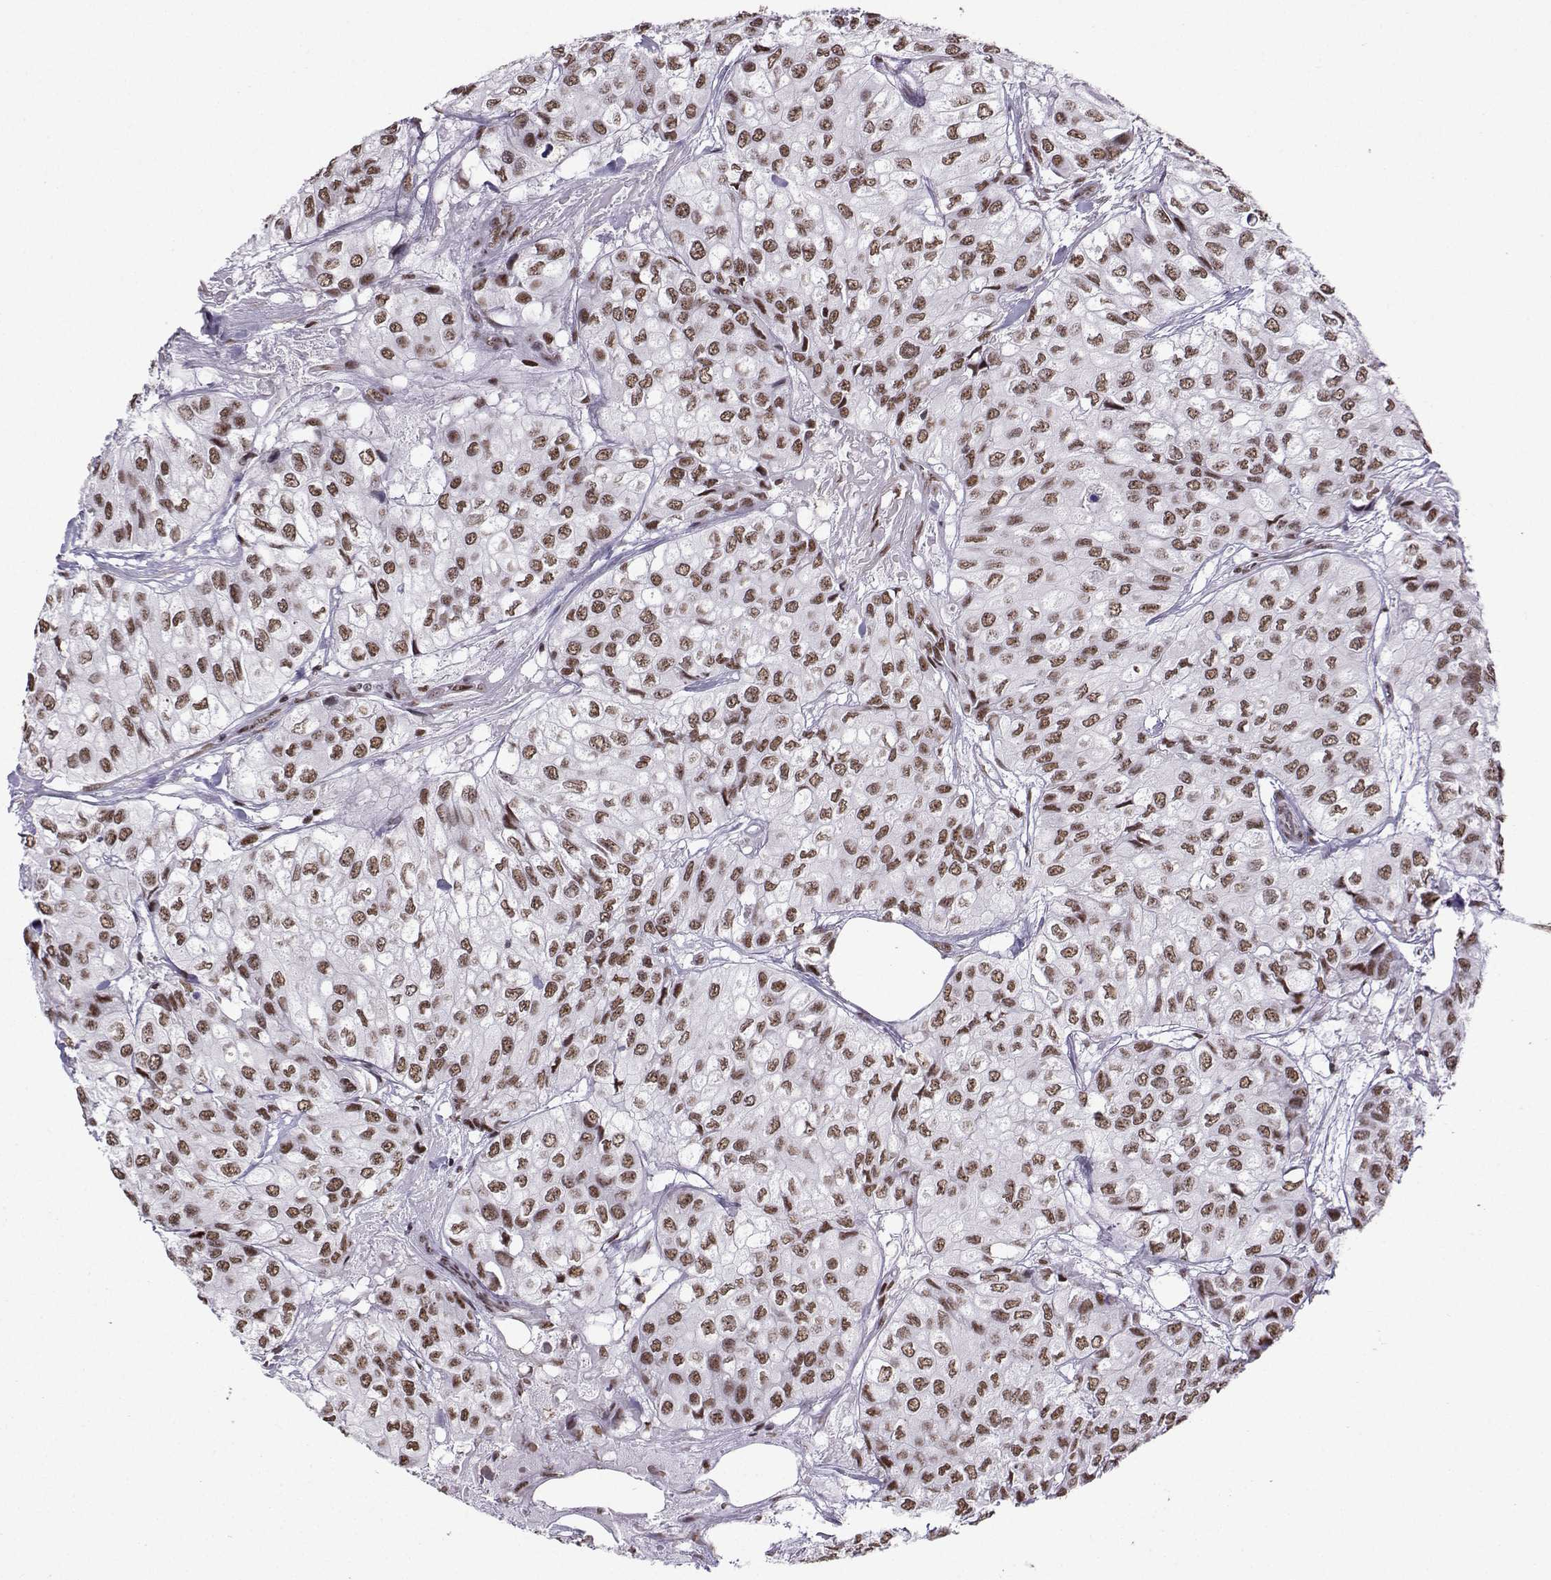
{"staining": {"intensity": "moderate", "quantity": ">75%", "location": "nuclear"}, "tissue": "urothelial cancer", "cell_type": "Tumor cells", "image_type": "cancer", "snomed": [{"axis": "morphology", "description": "Urothelial carcinoma, High grade"}, {"axis": "topography", "description": "Urinary bladder"}], "caption": "Moderate nuclear protein staining is seen in approximately >75% of tumor cells in high-grade urothelial carcinoma. (DAB (3,3'-diaminobenzidine) IHC with brightfield microscopy, high magnification).", "gene": "CCNK", "patient": {"sex": "male", "age": 73}}